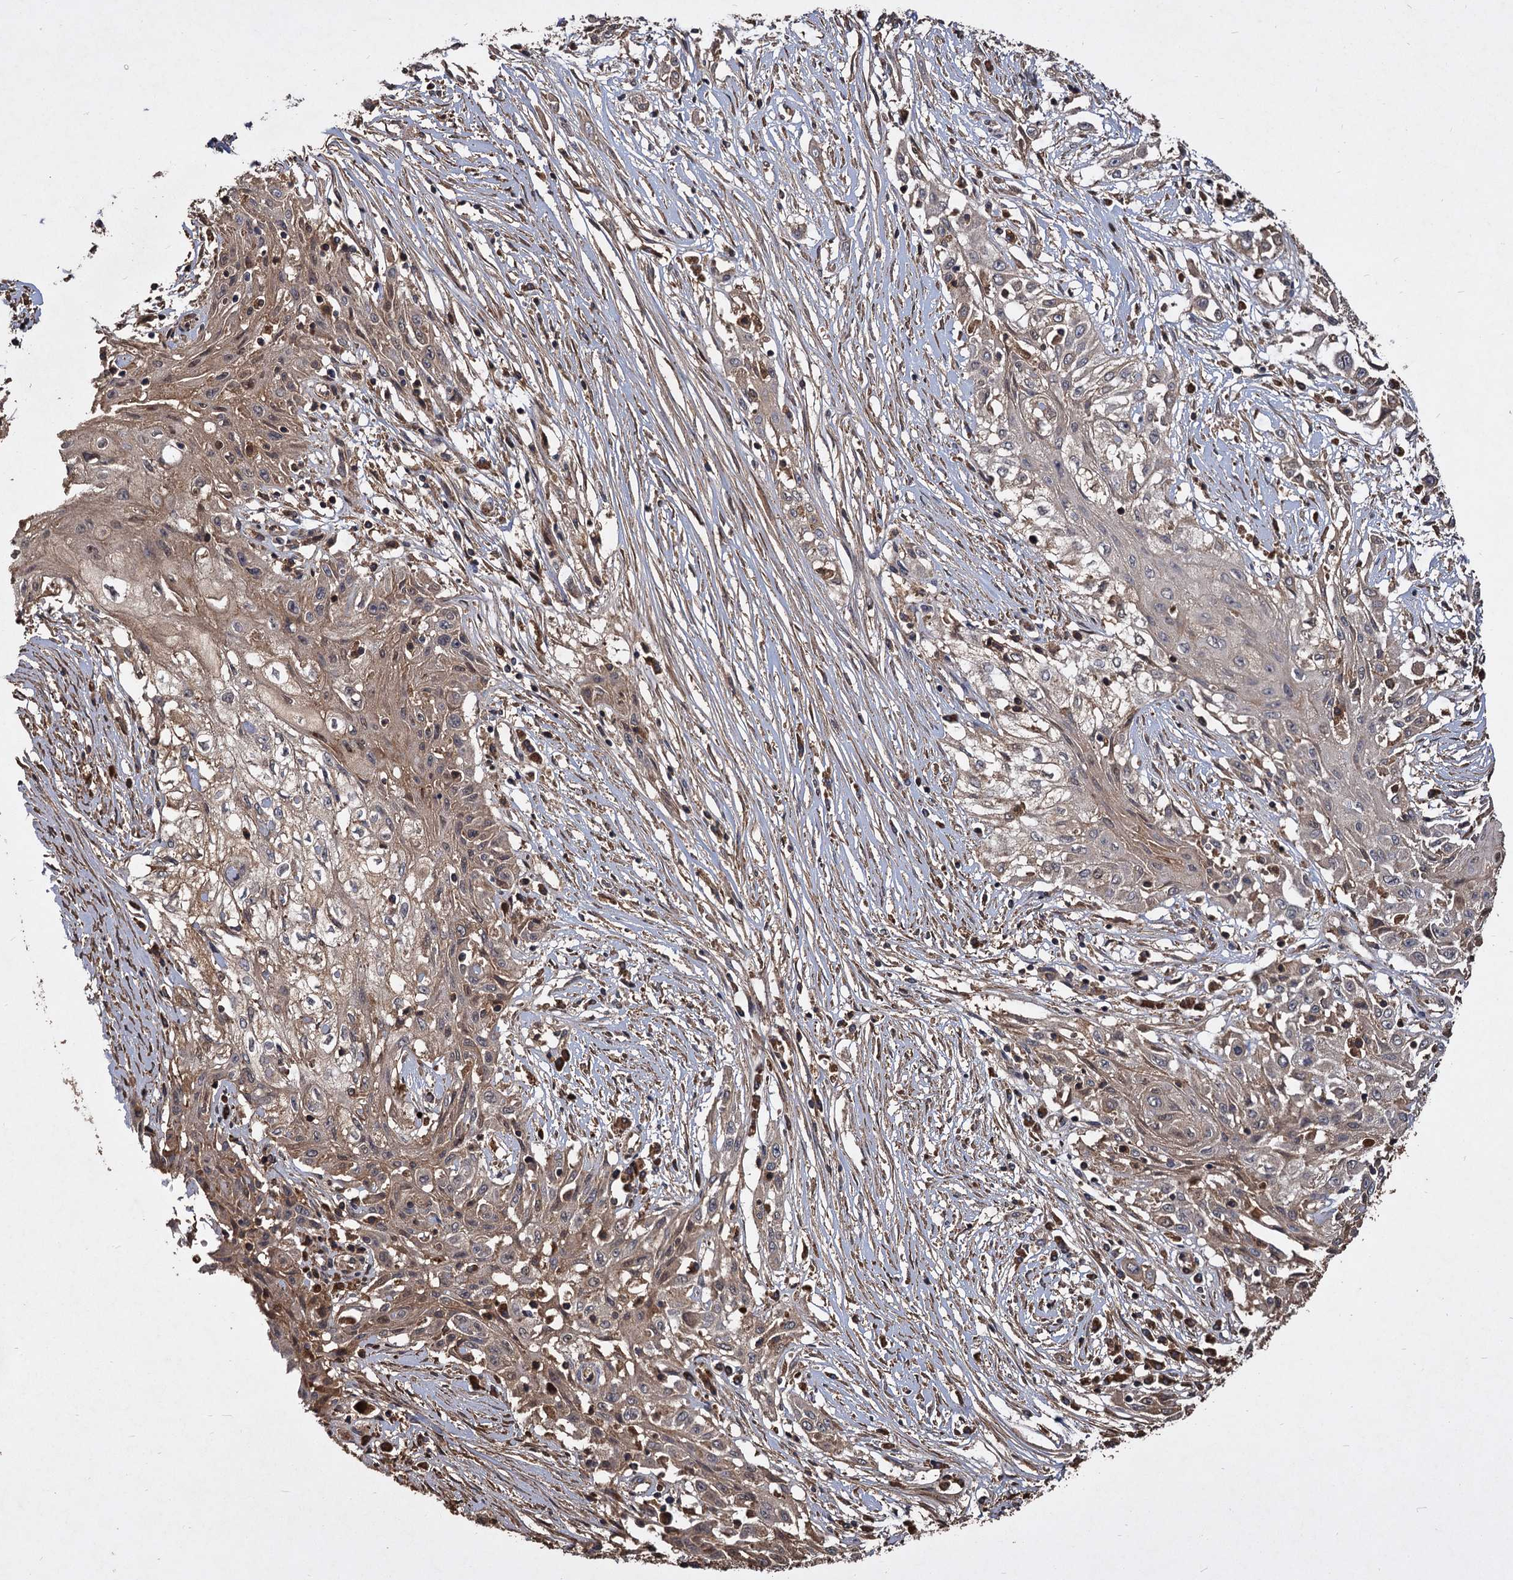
{"staining": {"intensity": "weak", "quantity": ">75%", "location": "cytoplasmic/membranous"}, "tissue": "skin cancer", "cell_type": "Tumor cells", "image_type": "cancer", "snomed": [{"axis": "morphology", "description": "Squamous cell carcinoma, NOS"}, {"axis": "morphology", "description": "Squamous cell carcinoma, metastatic, NOS"}, {"axis": "topography", "description": "Skin"}, {"axis": "topography", "description": "Lymph node"}], "caption": "The immunohistochemical stain highlights weak cytoplasmic/membranous expression in tumor cells of skin cancer tissue.", "gene": "GCLC", "patient": {"sex": "male", "age": 75}}